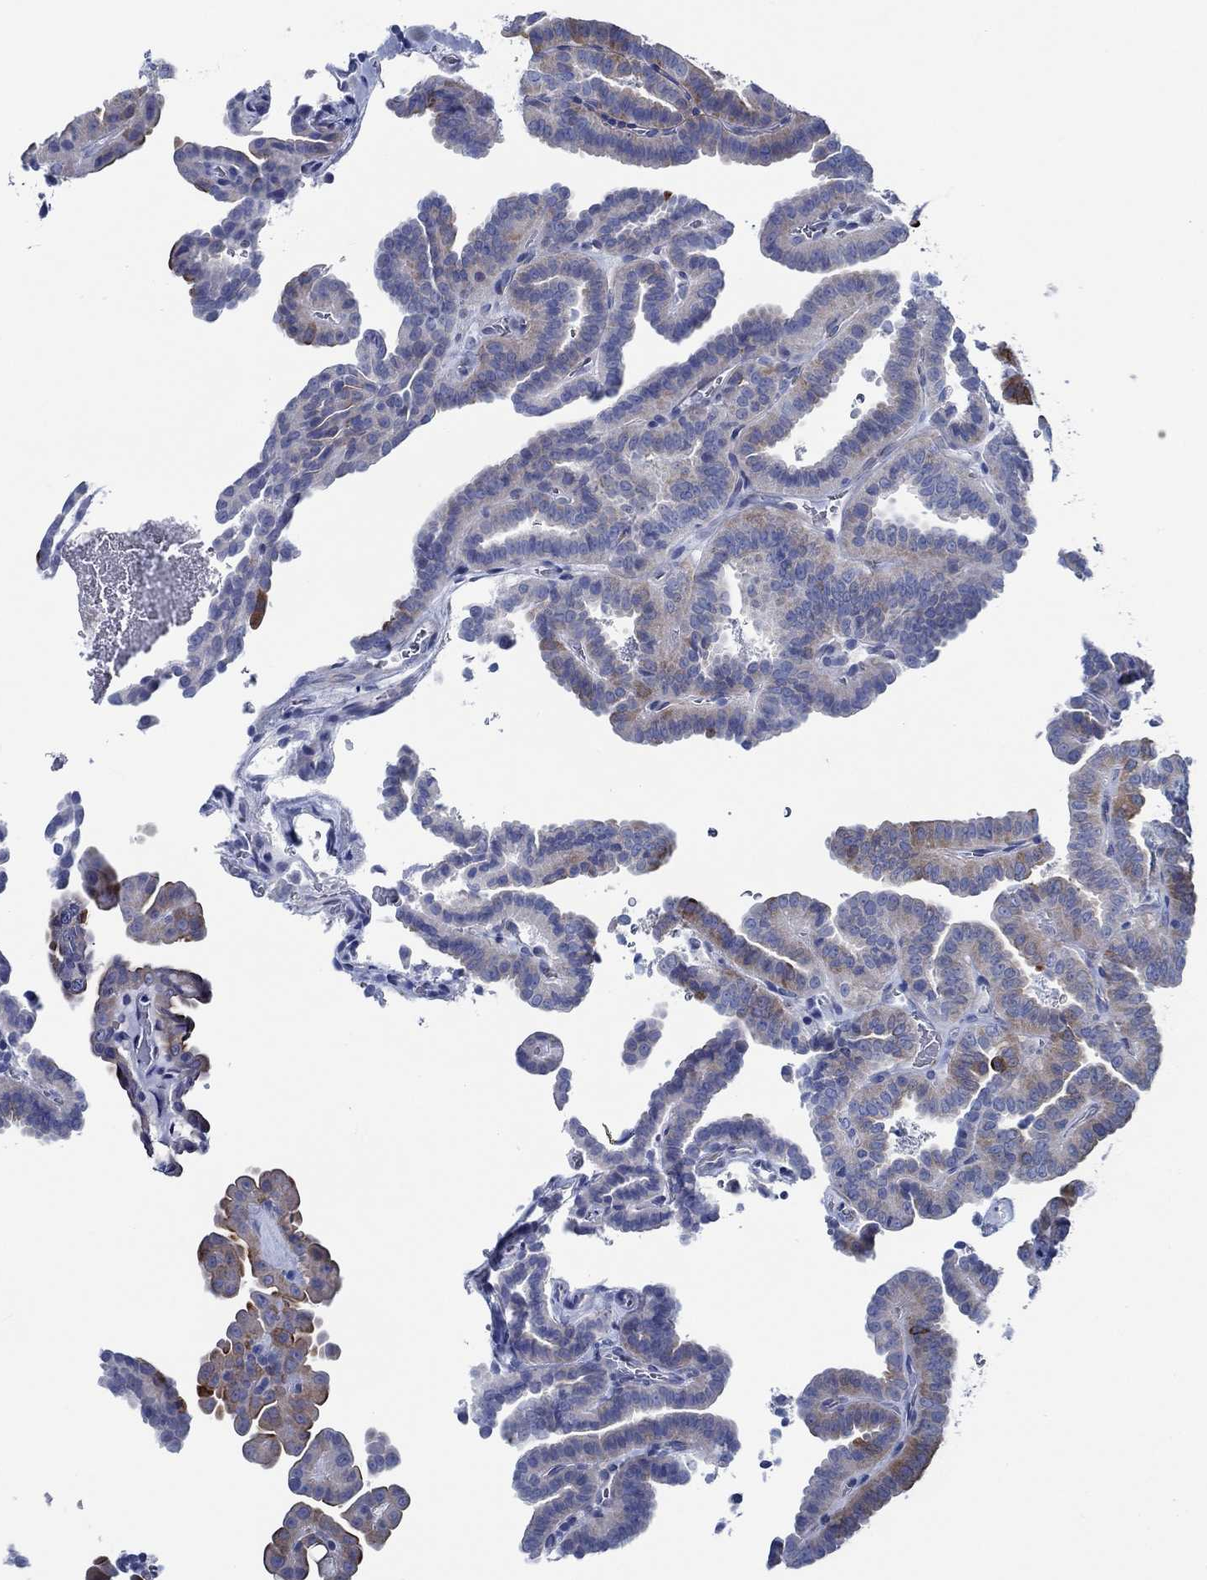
{"staining": {"intensity": "moderate", "quantity": "<25%", "location": "cytoplasmic/membranous"}, "tissue": "thyroid cancer", "cell_type": "Tumor cells", "image_type": "cancer", "snomed": [{"axis": "morphology", "description": "Papillary adenocarcinoma, NOS"}, {"axis": "topography", "description": "Thyroid gland"}], "caption": "Brown immunohistochemical staining in thyroid cancer (papillary adenocarcinoma) displays moderate cytoplasmic/membranous expression in about <25% of tumor cells.", "gene": "SVEP1", "patient": {"sex": "female", "age": 39}}